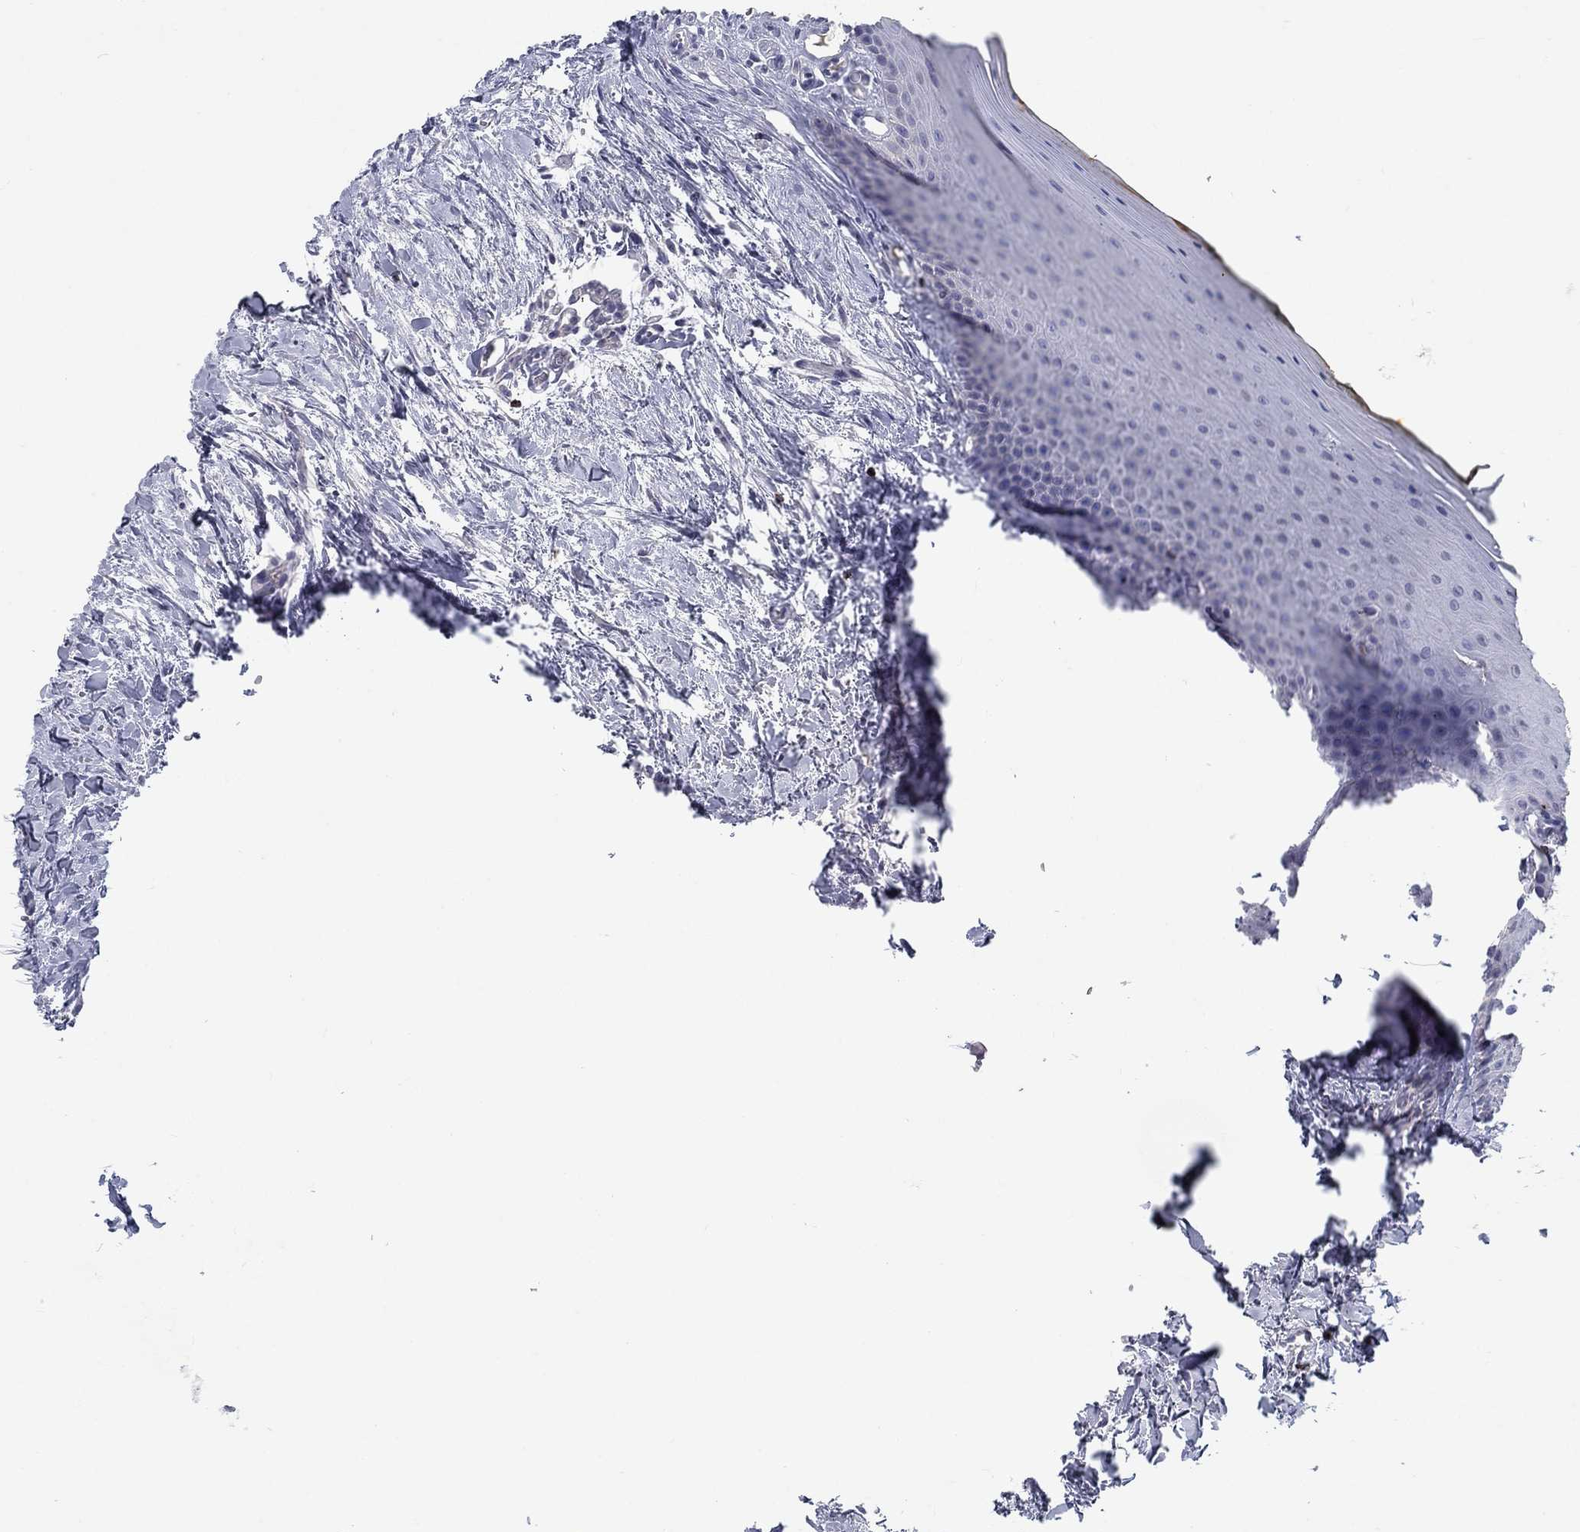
{"staining": {"intensity": "negative", "quantity": "none", "location": "none"}, "tissue": "oral mucosa", "cell_type": "Squamous epithelial cells", "image_type": "normal", "snomed": [{"axis": "morphology", "description": "Normal tissue, NOS"}, {"axis": "topography", "description": "Oral tissue"}], "caption": "DAB immunohistochemical staining of benign oral mucosa reveals no significant staining in squamous epithelial cells. (IHC, brightfield microscopy, high magnification).", "gene": "GZMA", "patient": {"sex": "female", "age": 43}}